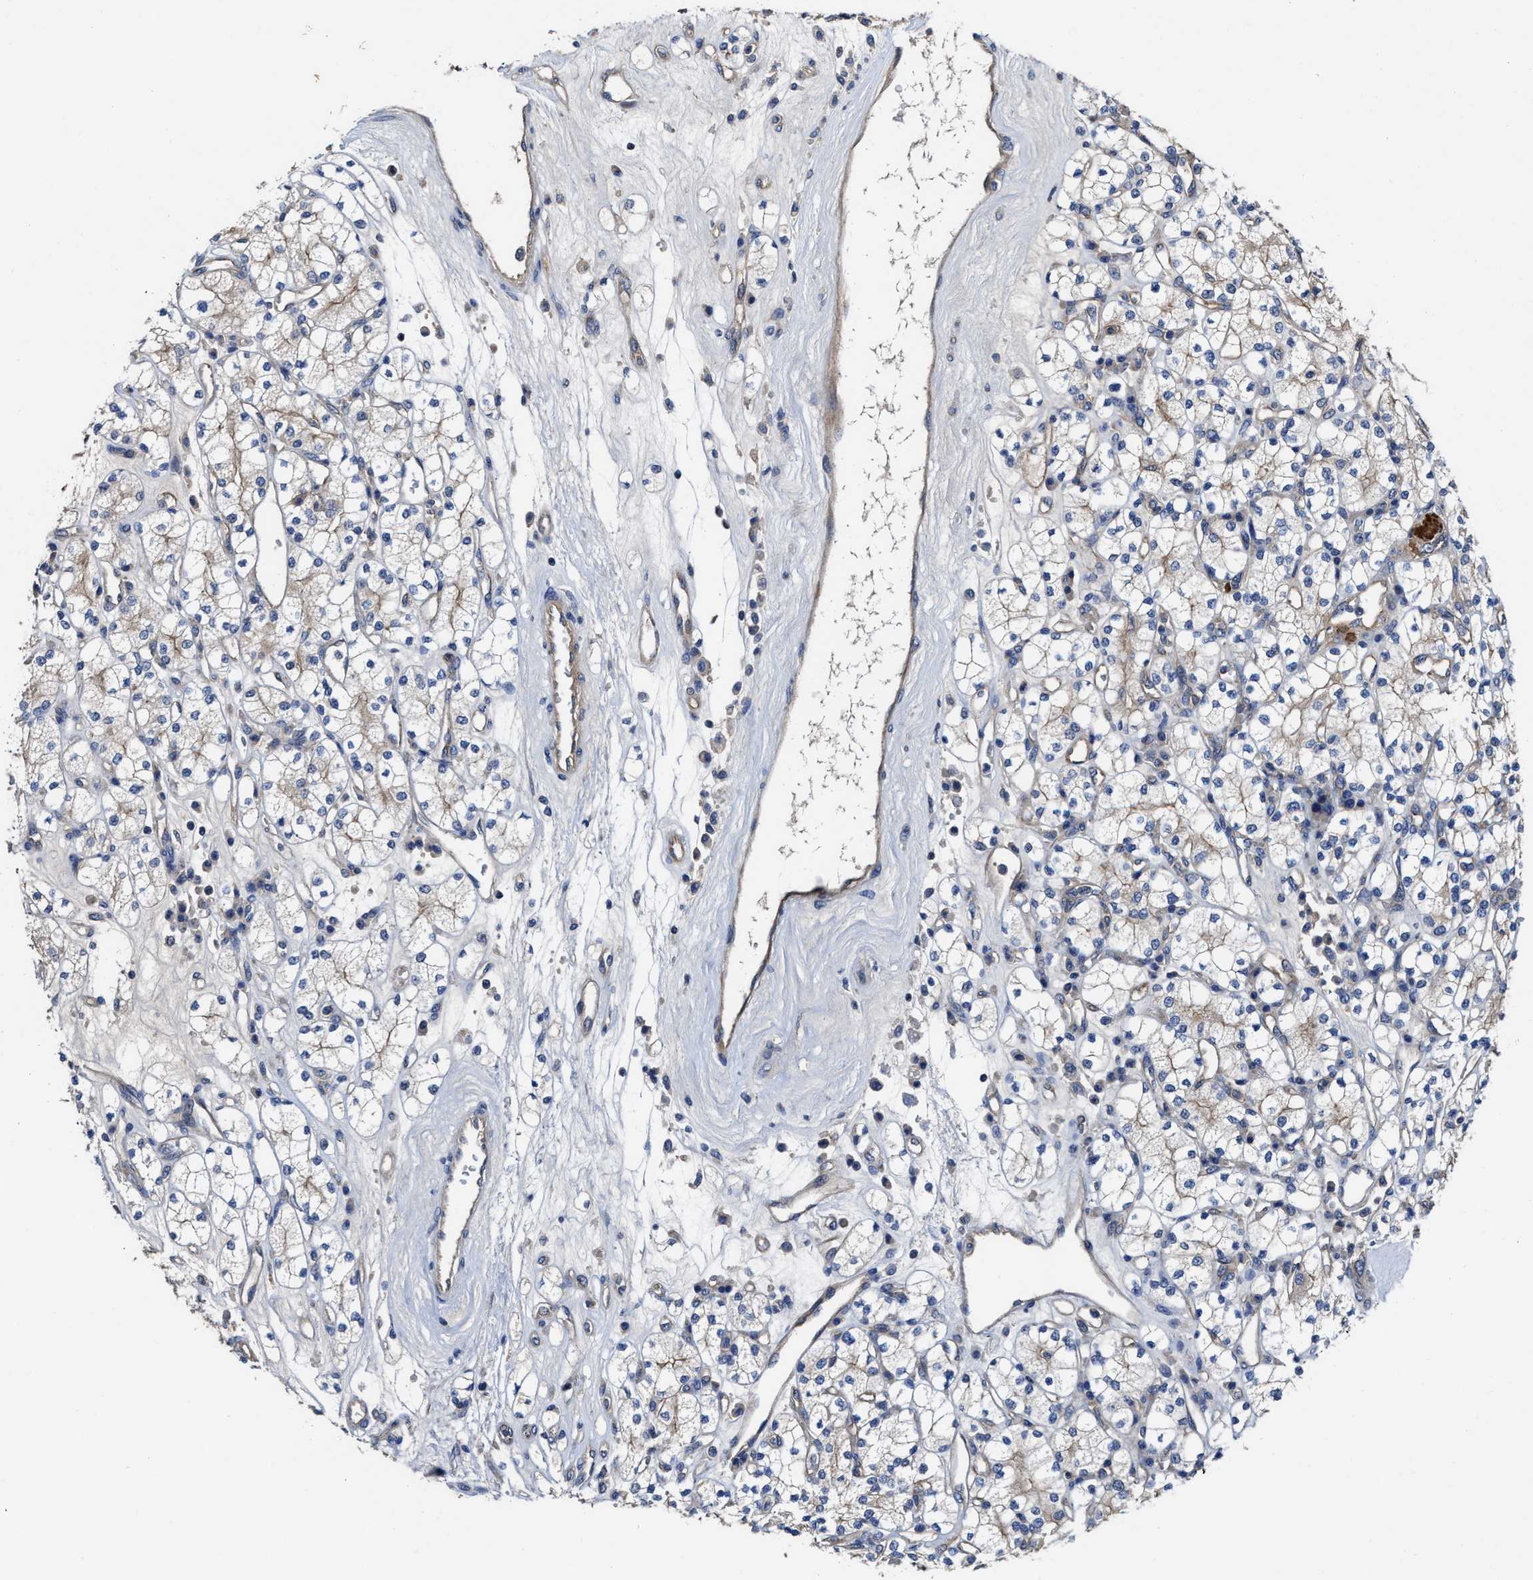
{"staining": {"intensity": "weak", "quantity": "<25%", "location": "cytoplasmic/membranous"}, "tissue": "renal cancer", "cell_type": "Tumor cells", "image_type": "cancer", "snomed": [{"axis": "morphology", "description": "Adenocarcinoma, NOS"}, {"axis": "topography", "description": "Kidney"}], "caption": "High magnification brightfield microscopy of renal cancer stained with DAB (brown) and counterstained with hematoxylin (blue): tumor cells show no significant staining.", "gene": "TRAF6", "patient": {"sex": "male", "age": 77}}